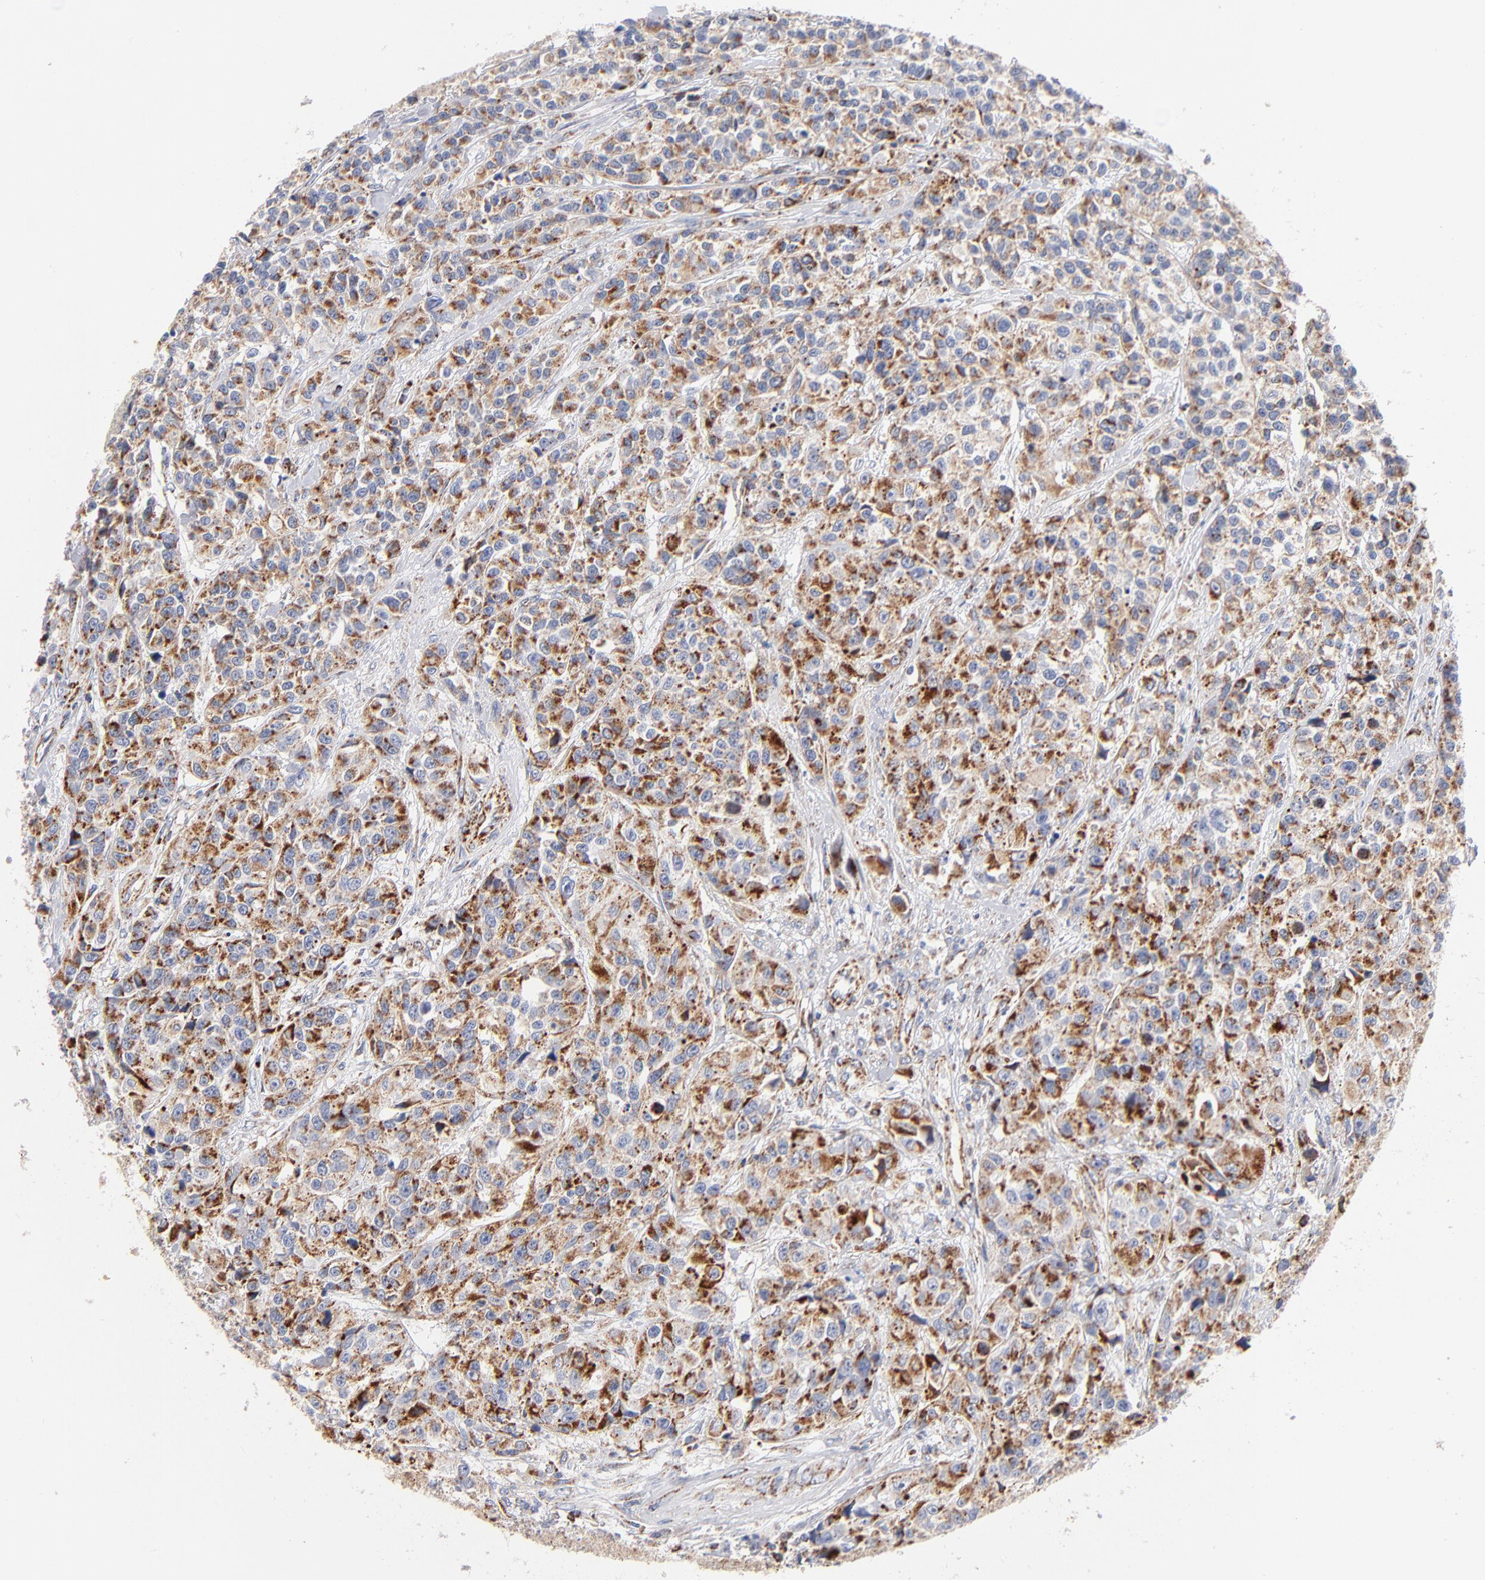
{"staining": {"intensity": "moderate", "quantity": ">75%", "location": "cytoplasmic/membranous"}, "tissue": "urothelial cancer", "cell_type": "Tumor cells", "image_type": "cancer", "snomed": [{"axis": "morphology", "description": "Urothelial carcinoma, High grade"}, {"axis": "topography", "description": "Urinary bladder"}], "caption": "Human urothelial carcinoma (high-grade) stained with a protein marker displays moderate staining in tumor cells.", "gene": "DLAT", "patient": {"sex": "female", "age": 81}}